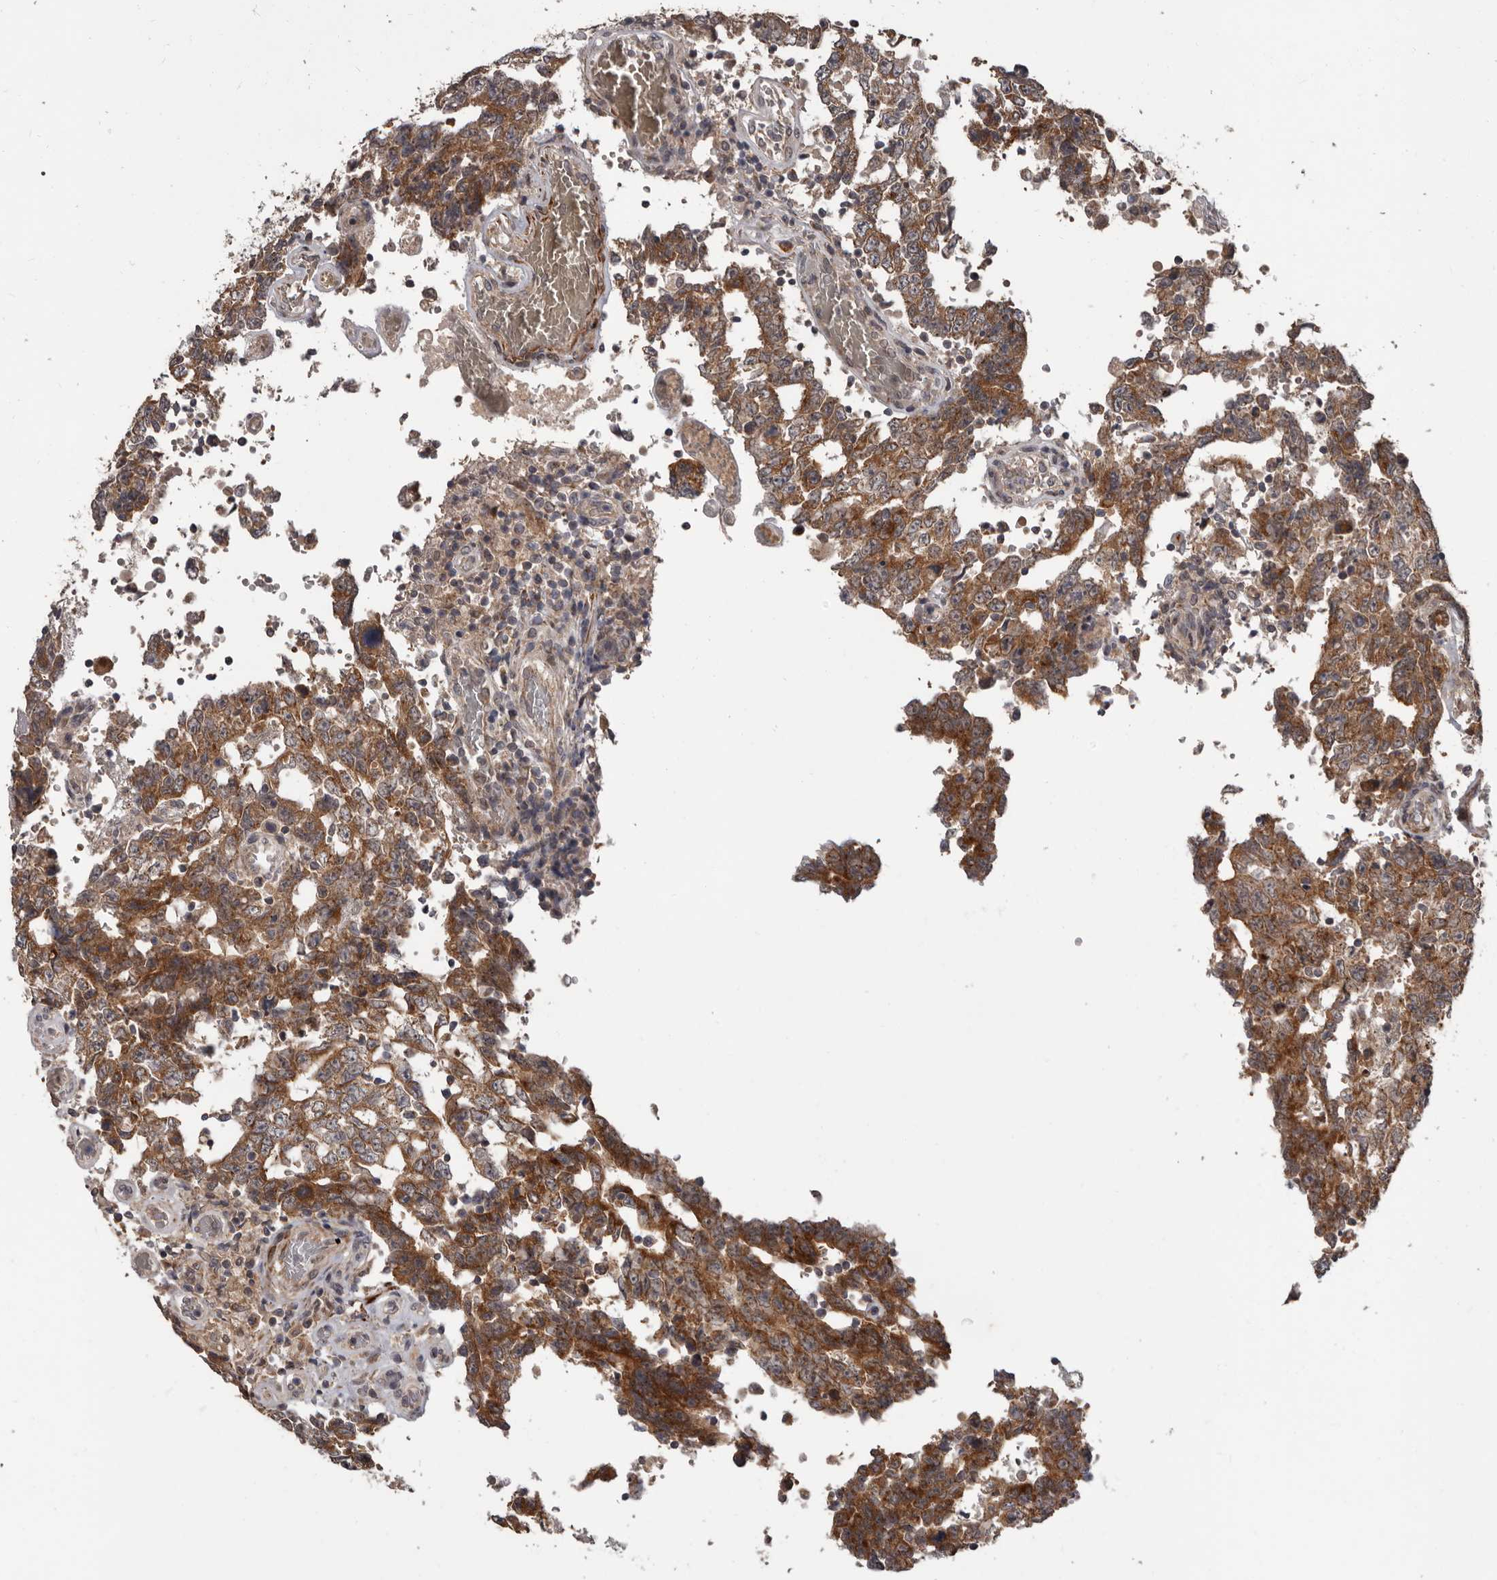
{"staining": {"intensity": "moderate", "quantity": ">75%", "location": "cytoplasmic/membranous"}, "tissue": "testis cancer", "cell_type": "Tumor cells", "image_type": "cancer", "snomed": [{"axis": "morphology", "description": "Carcinoma, Embryonal, NOS"}, {"axis": "topography", "description": "Testis"}], "caption": "Testis embryonal carcinoma was stained to show a protein in brown. There is medium levels of moderate cytoplasmic/membranous staining in approximately >75% of tumor cells.", "gene": "FGFR4", "patient": {"sex": "male", "age": 26}}